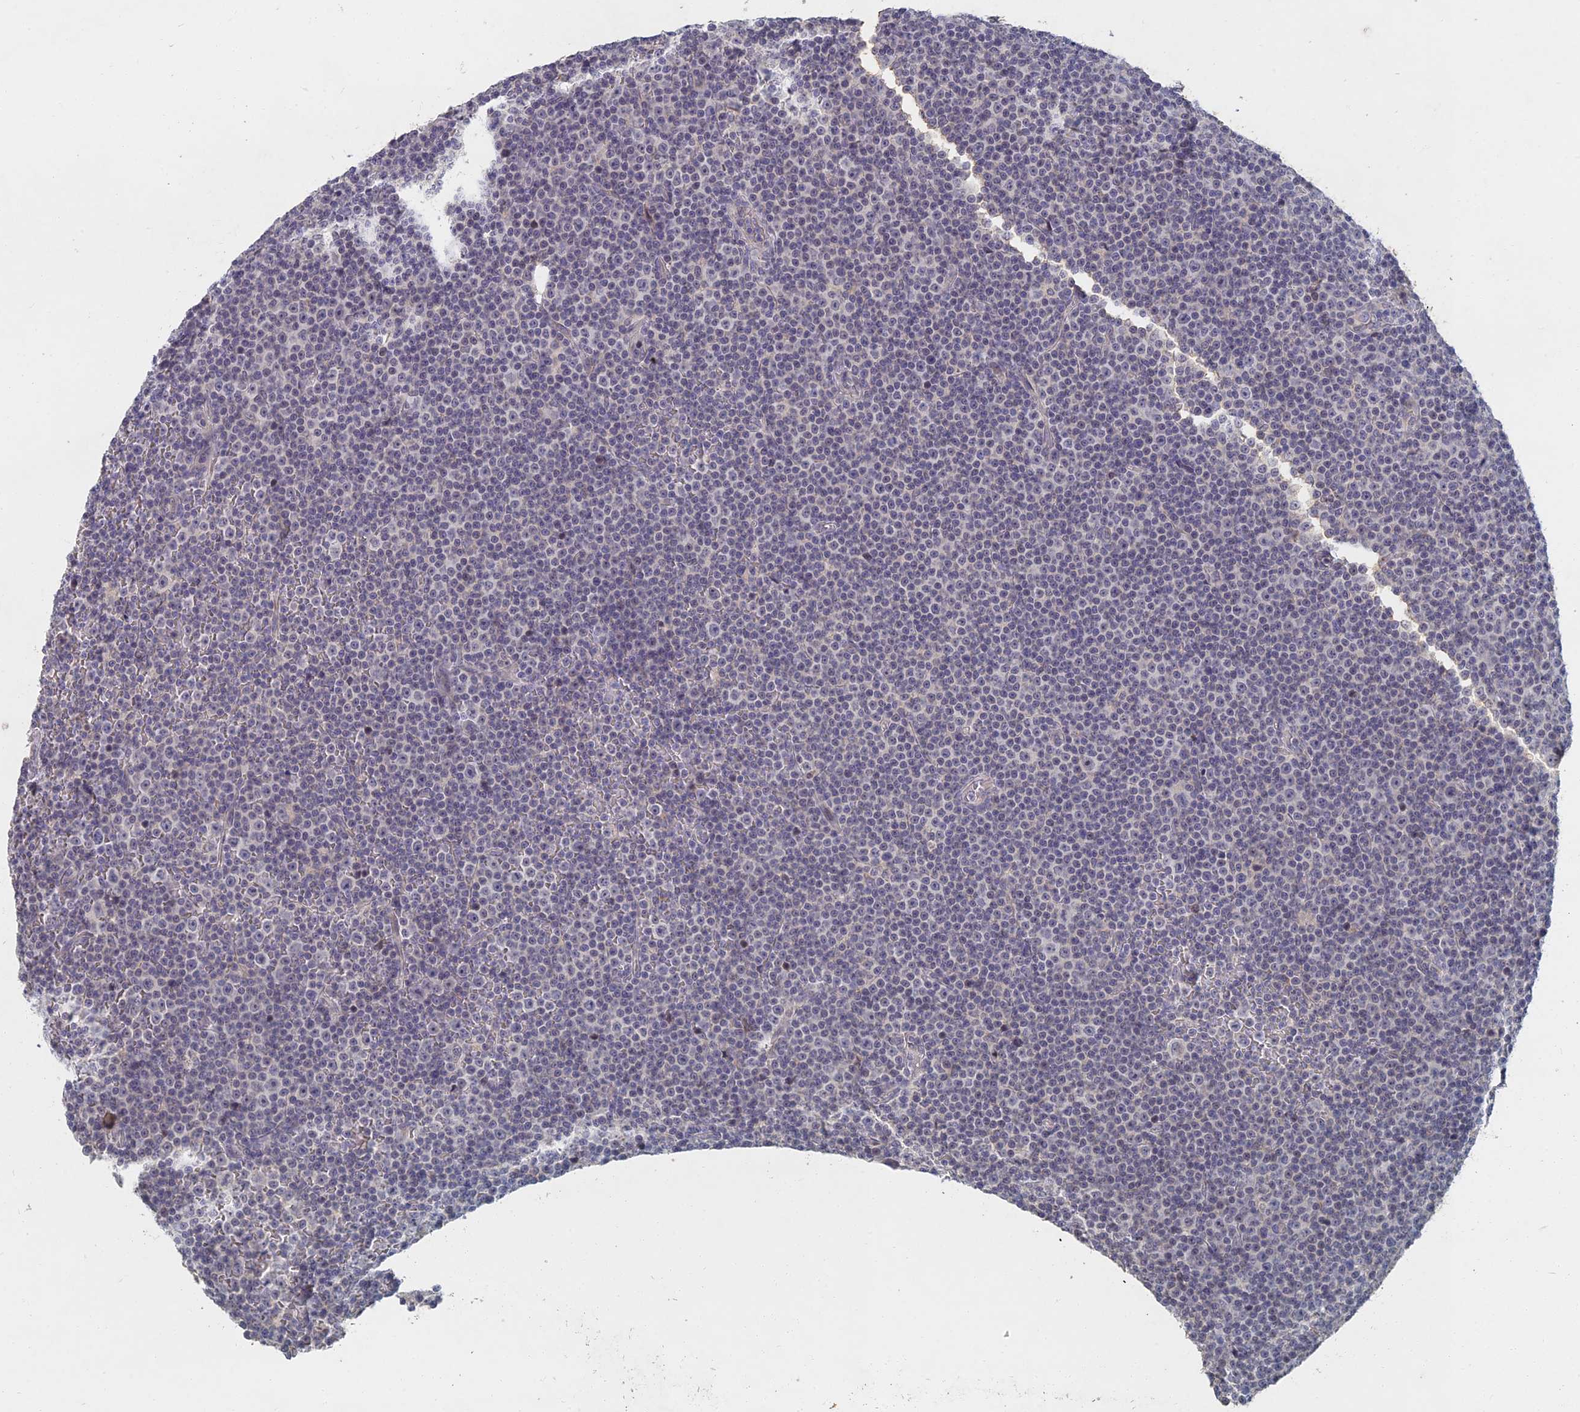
{"staining": {"intensity": "negative", "quantity": "none", "location": "none"}, "tissue": "lymphoma", "cell_type": "Tumor cells", "image_type": "cancer", "snomed": [{"axis": "morphology", "description": "Malignant lymphoma, non-Hodgkin's type, Low grade"}, {"axis": "topography", "description": "Lymph node"}], "caption": "High power microscopy histopathology image of an immunohistochemistry micrograph of lymphoma, revealing no significant positivity in tumor cells.", "gene": "GNA15", "patient": {"sex": "female", "age": 67}}